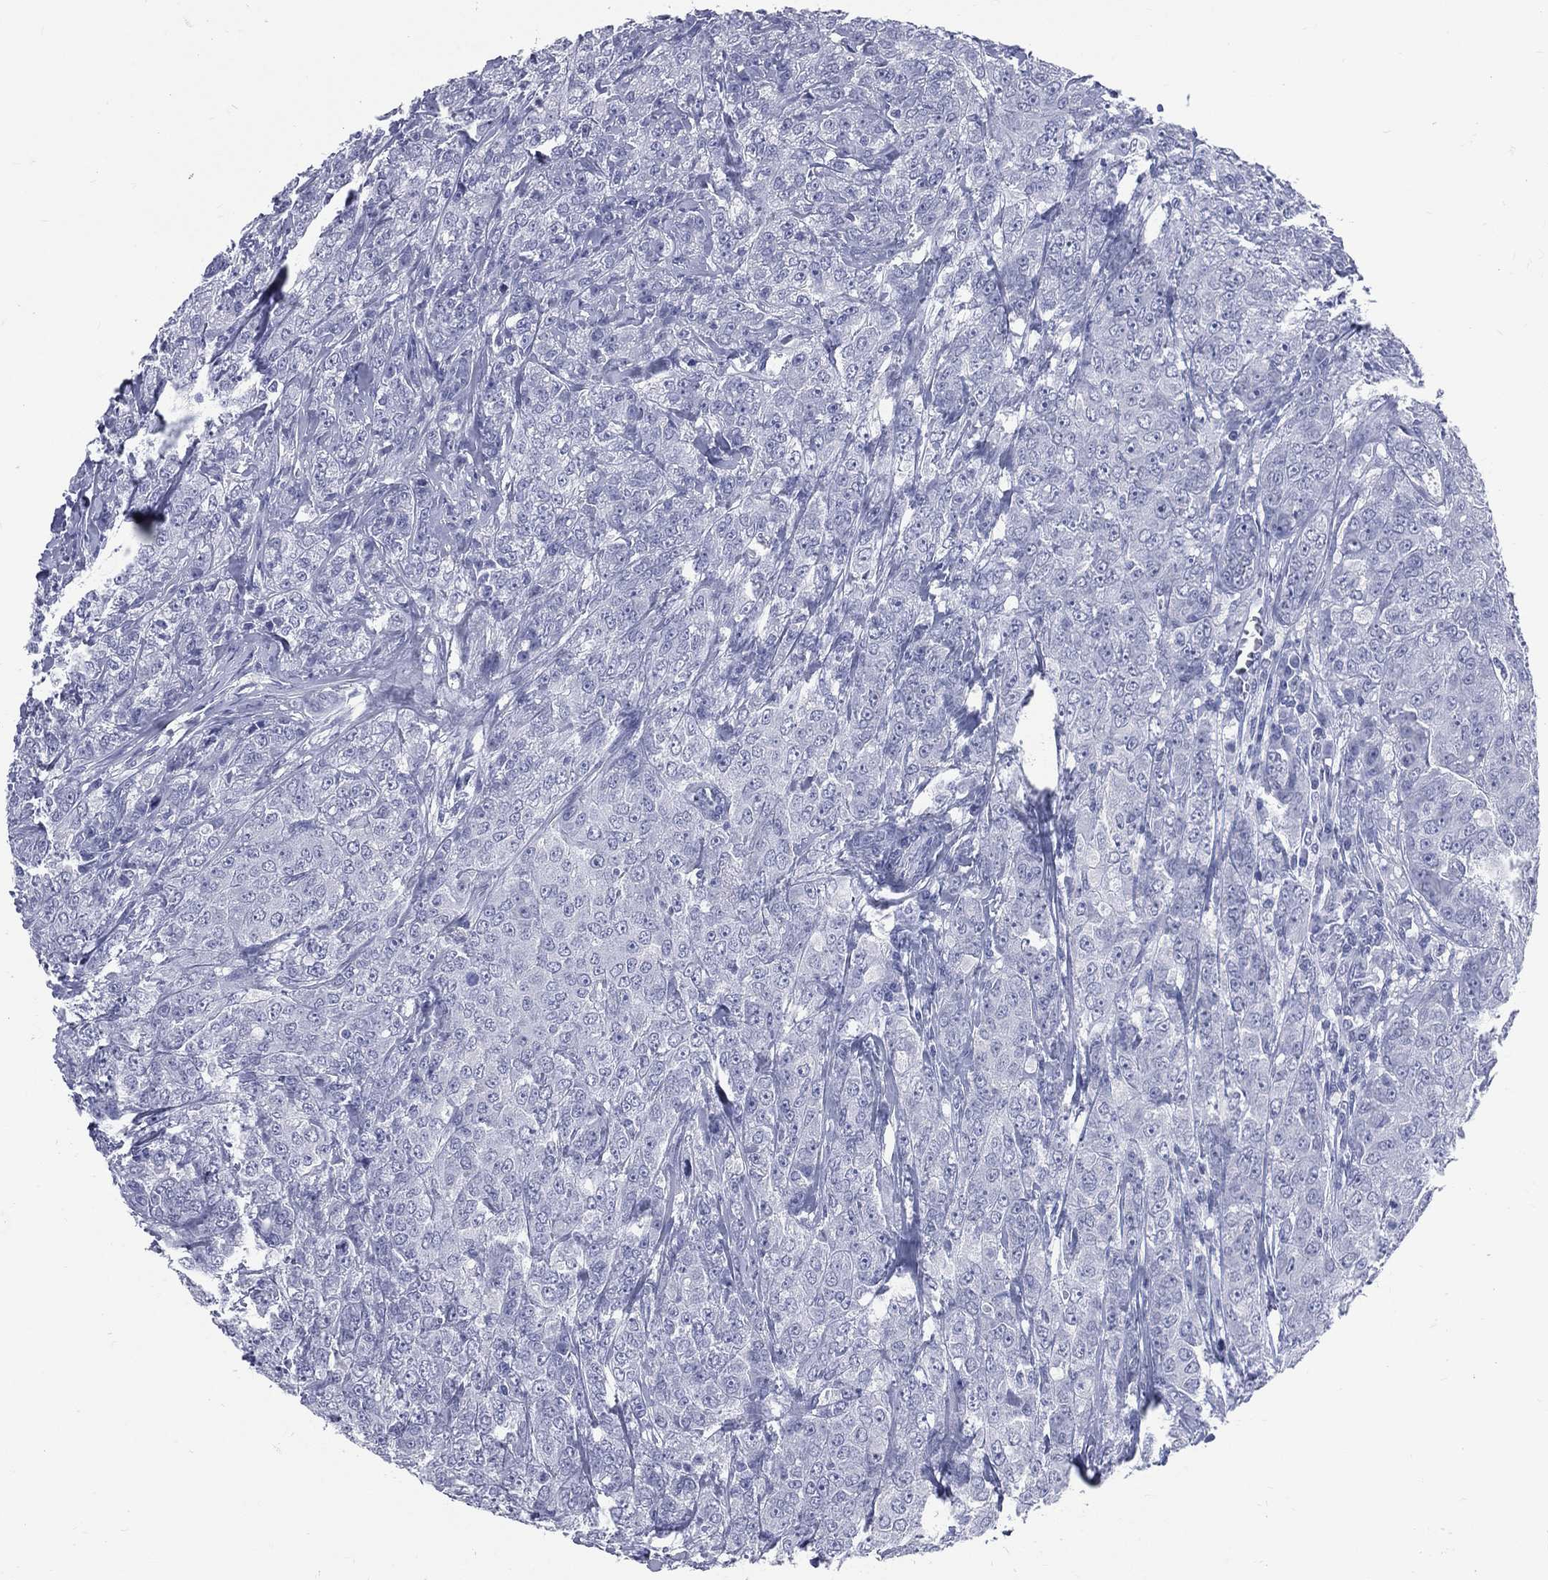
{"staining": {"intensity": "negative", "quantity": "none", "location": "none"}, "tissue": "breast cancer", "cell_type": "Tumor cells", "image_type": "cancer", "snomed": [{"axis": "morphology", "description": "Duct carcinoma"}, {"axis": "topography", "description": "Breast"}], "caption": "A micrograph of breast cancer (invasive ductal carcinoma) stained for a protein reveals no brown staining in tumor cells.", "gene": "MLLT10", "patient": {"sex": "female", "age": 43}}